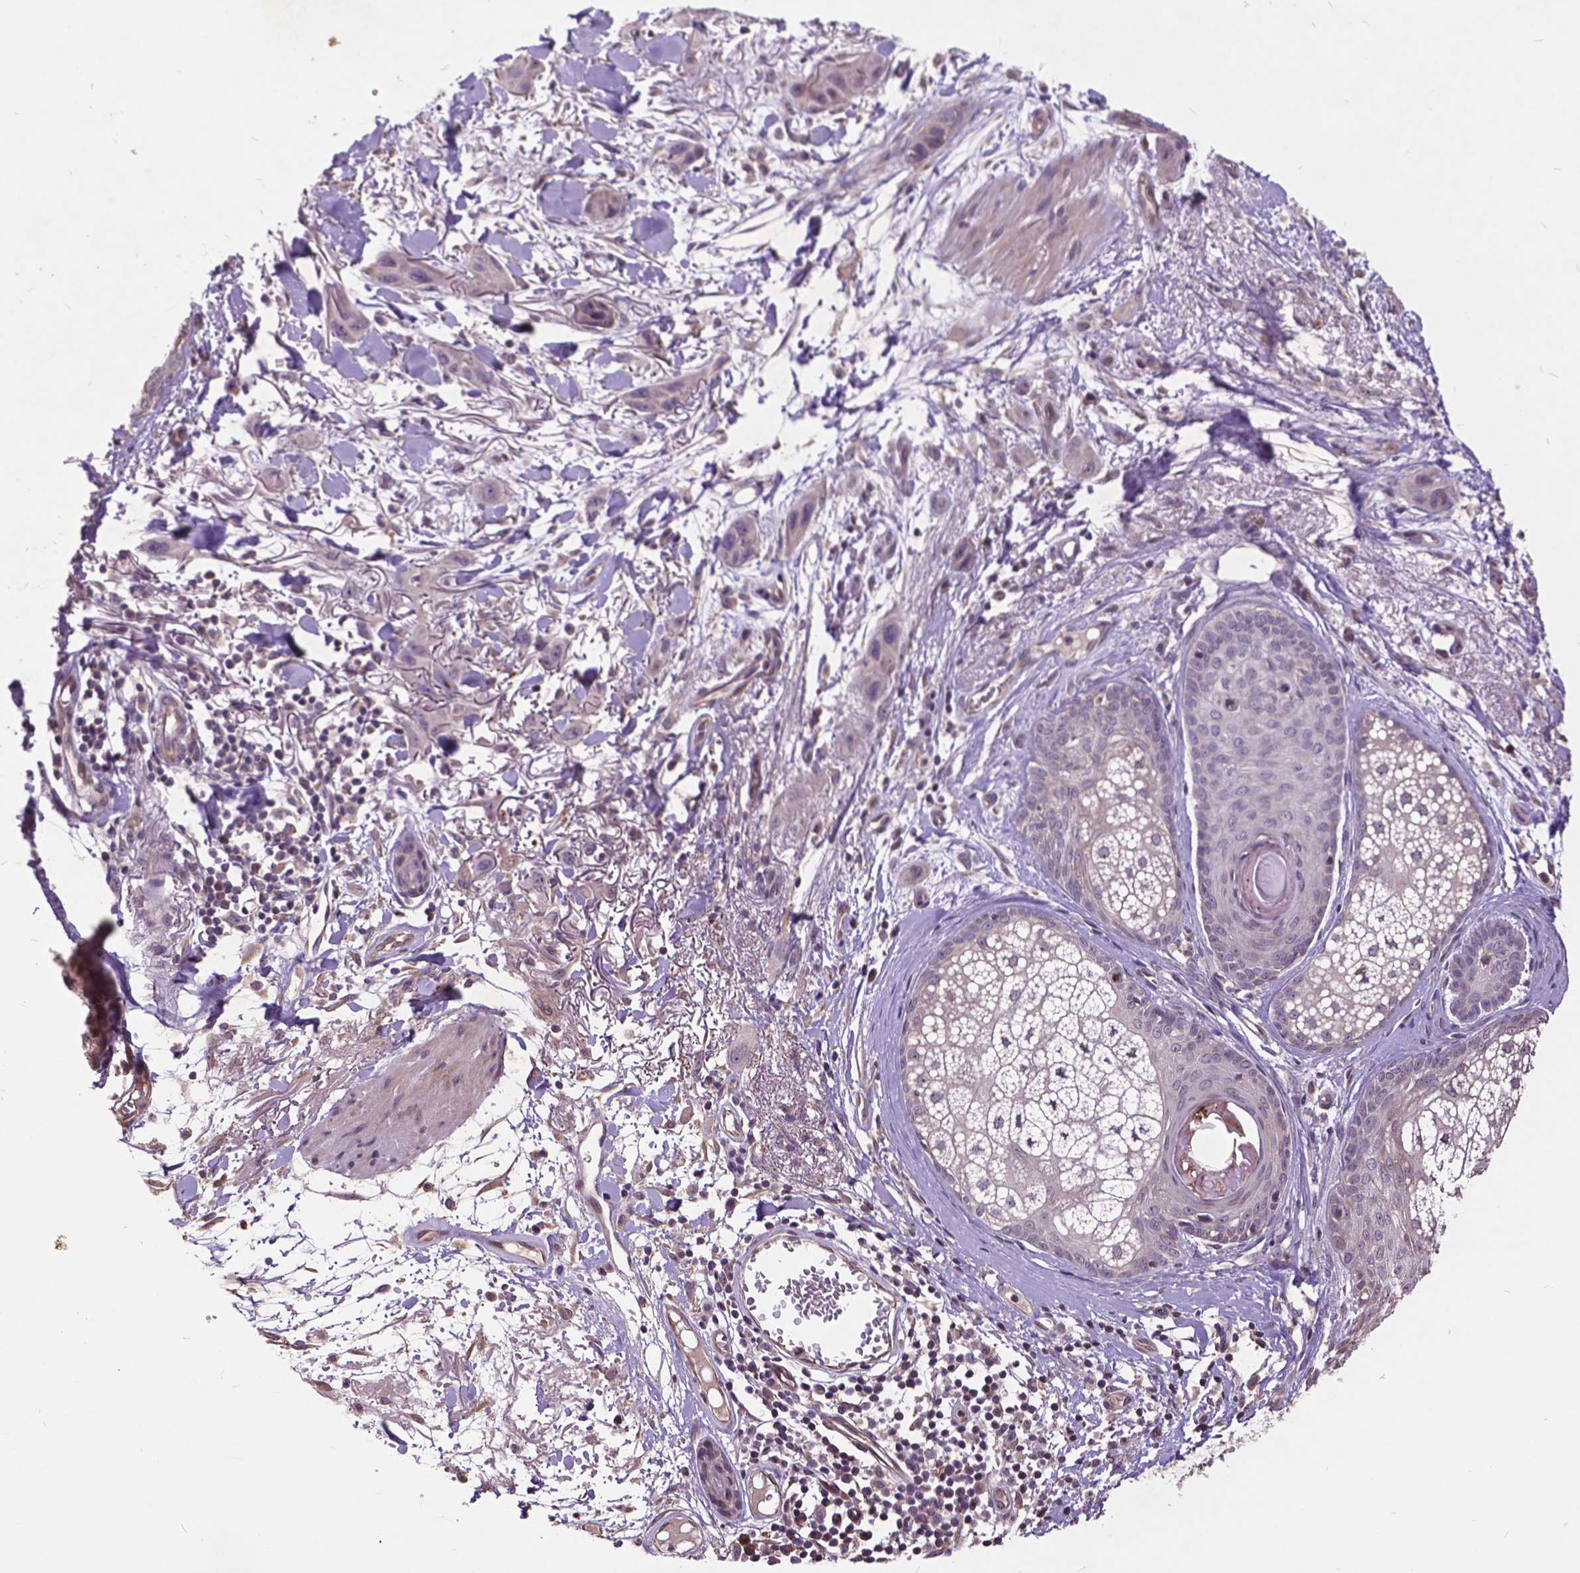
{"staining": {"intensity": "negative", "quantity": "none", "location": "none"}, "tissue": "skin cancer", "cell_type": "Tumor cells", "image_type": "cancer", "snomed": [{"axis": "morphology", "description": "Squamous cell carcinoma, NOS"}, {"axis": "topography", "description": "Skin"}], "caption": "The photomicrograph reveals no significant expression in tumor cells of skin cancer (squamous cell carcinoma).", "gene": "AP1S3", "patient": {"sex": "male", "age": 79}}